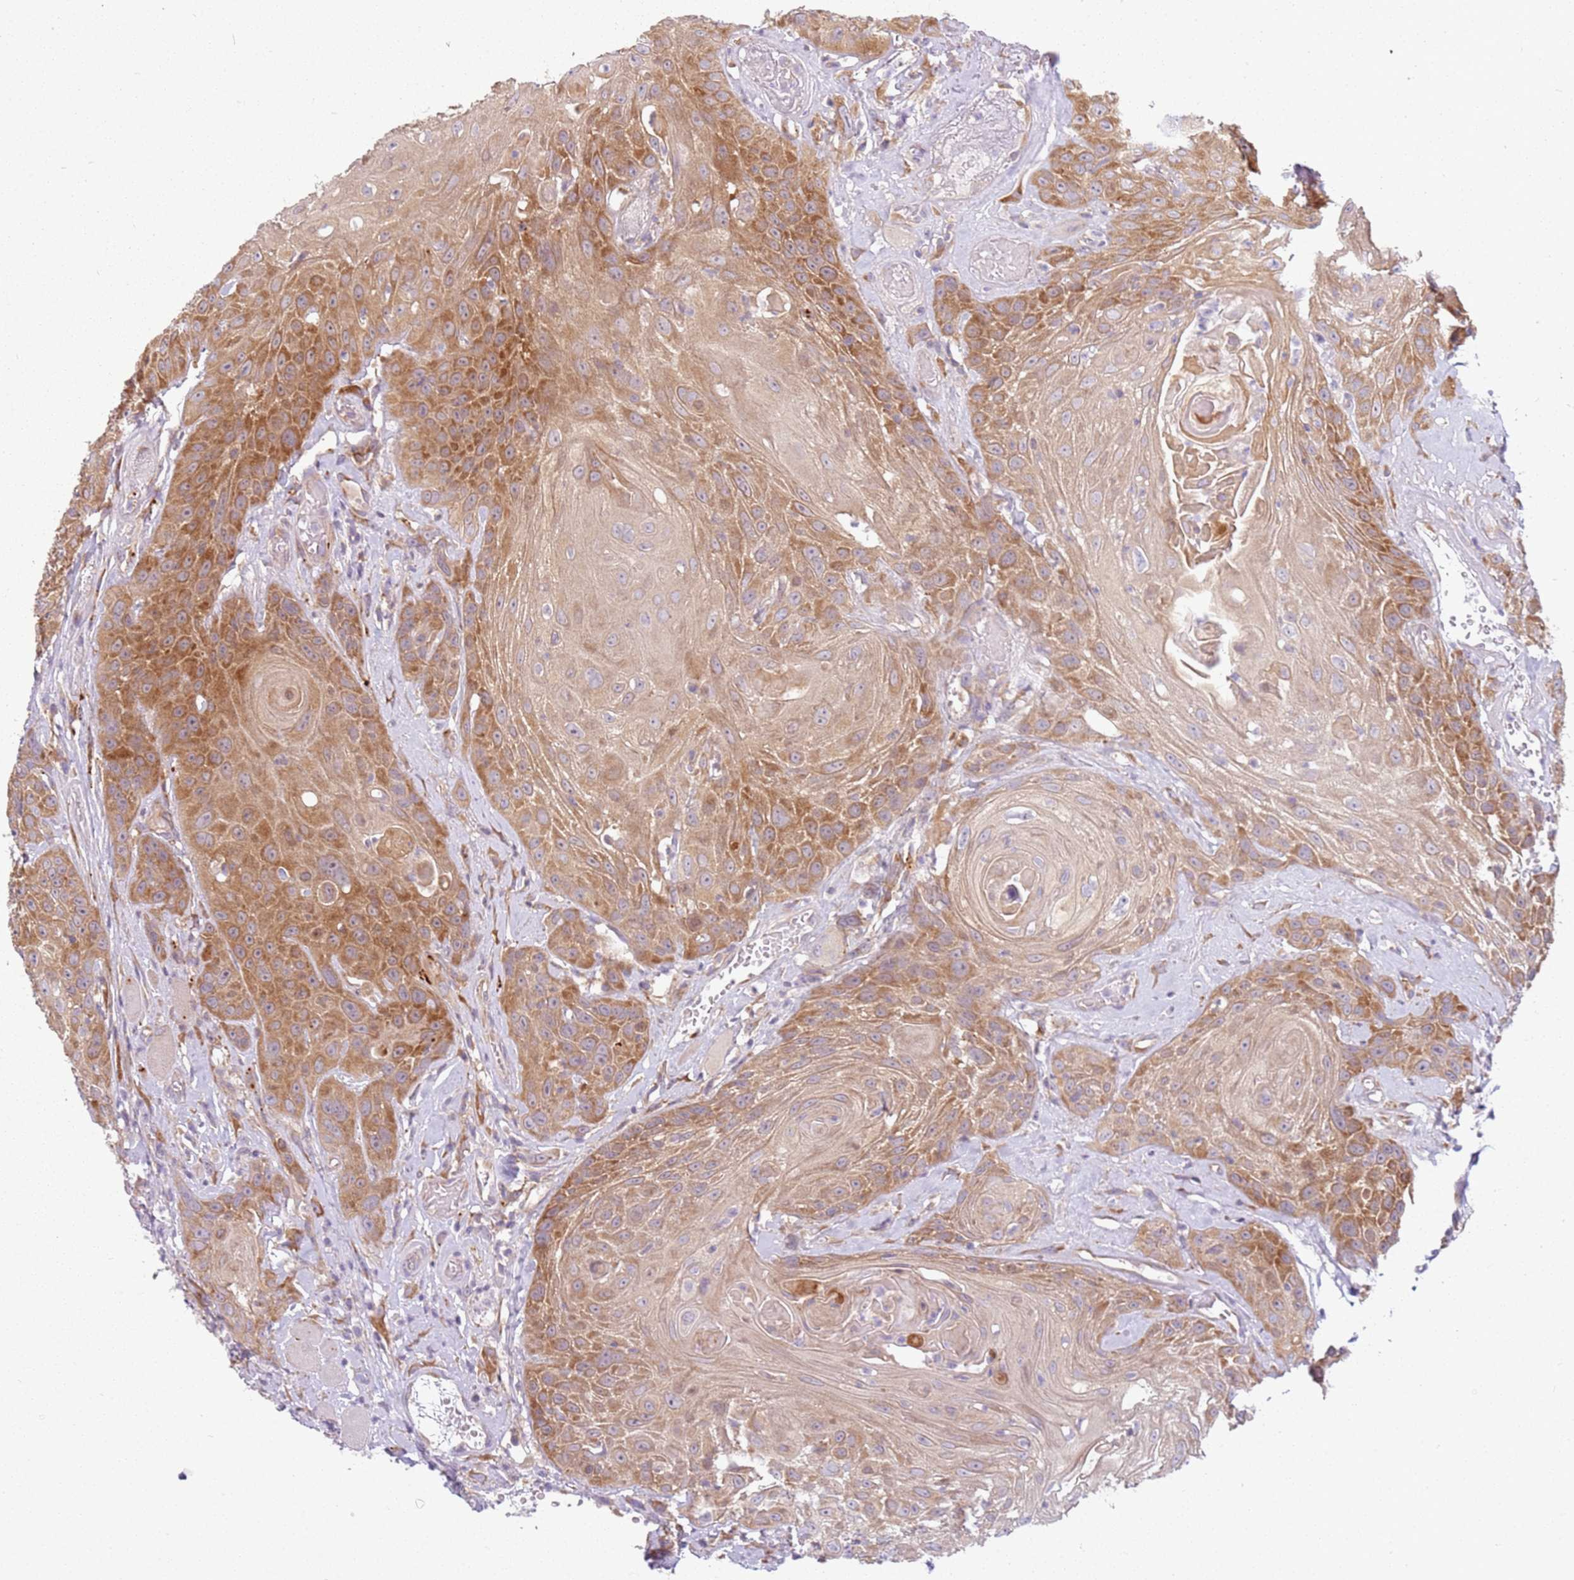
{"staining": {"intensity": "moderate", "quantity": ">75%", "location": "cytoplasmic/membranous"}, "tissue": "head and neck cancer", "cell_type": "Tumor cells", "image_type": "cancer", "snomed": [{"axis": "morphology", "description": "Squamous cell carcinoma, NOS"}, {"axis": "topography", "description": "Head-Neck"}], "caption": "Immunohistochemistry (DAB) staining of head and neck cancer (squamous cell carcinoma) demonstrates moderate cytoplasmic/membranous protein positivity in about >75% of tumor cells.", "gene": "RPS28", "patient": {"sex": "female", "age": 59}}